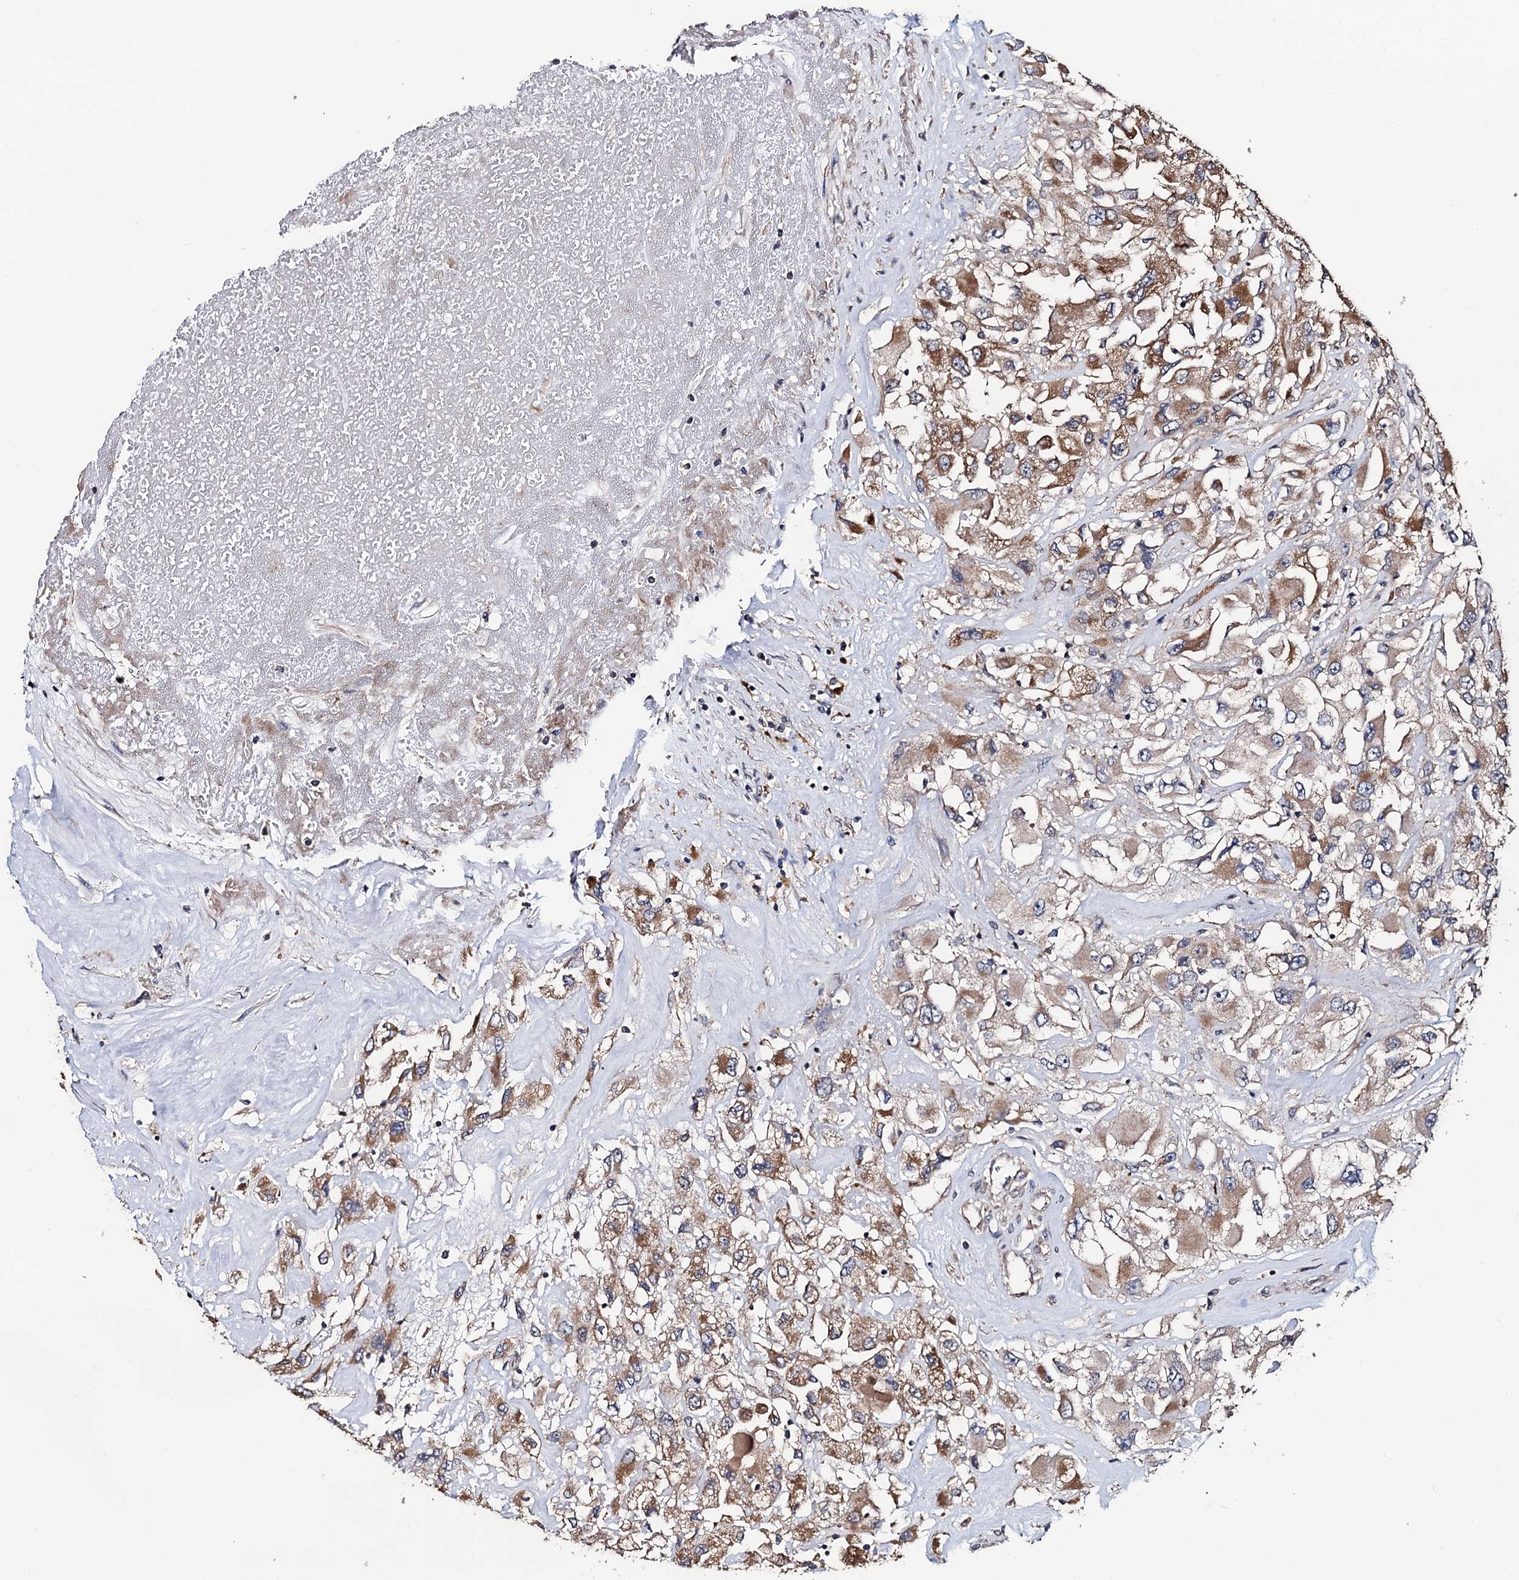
{"staining": {"intensity": "moderate", "quantity": ">75%", "location": "cytoplasmic/membranous"}, "tissue": "renal cancer", "cell_type": "Tumor cells", "image_type": "cancer", "snomed": [{"axis": "morphology", "description": "Adenocarcinoma, NOS"}, {"axis": "topography", "description": "Kidney"}], "caption": "This is a micrograph of immunohistochemistry (IHC) staining of adenocarcinoma (renal), which shows moderate staining in the cytoplasmic/membranous of tumor cells.", "gene": "PPTC7", "patient": {"sex": "female", "age": 52}}